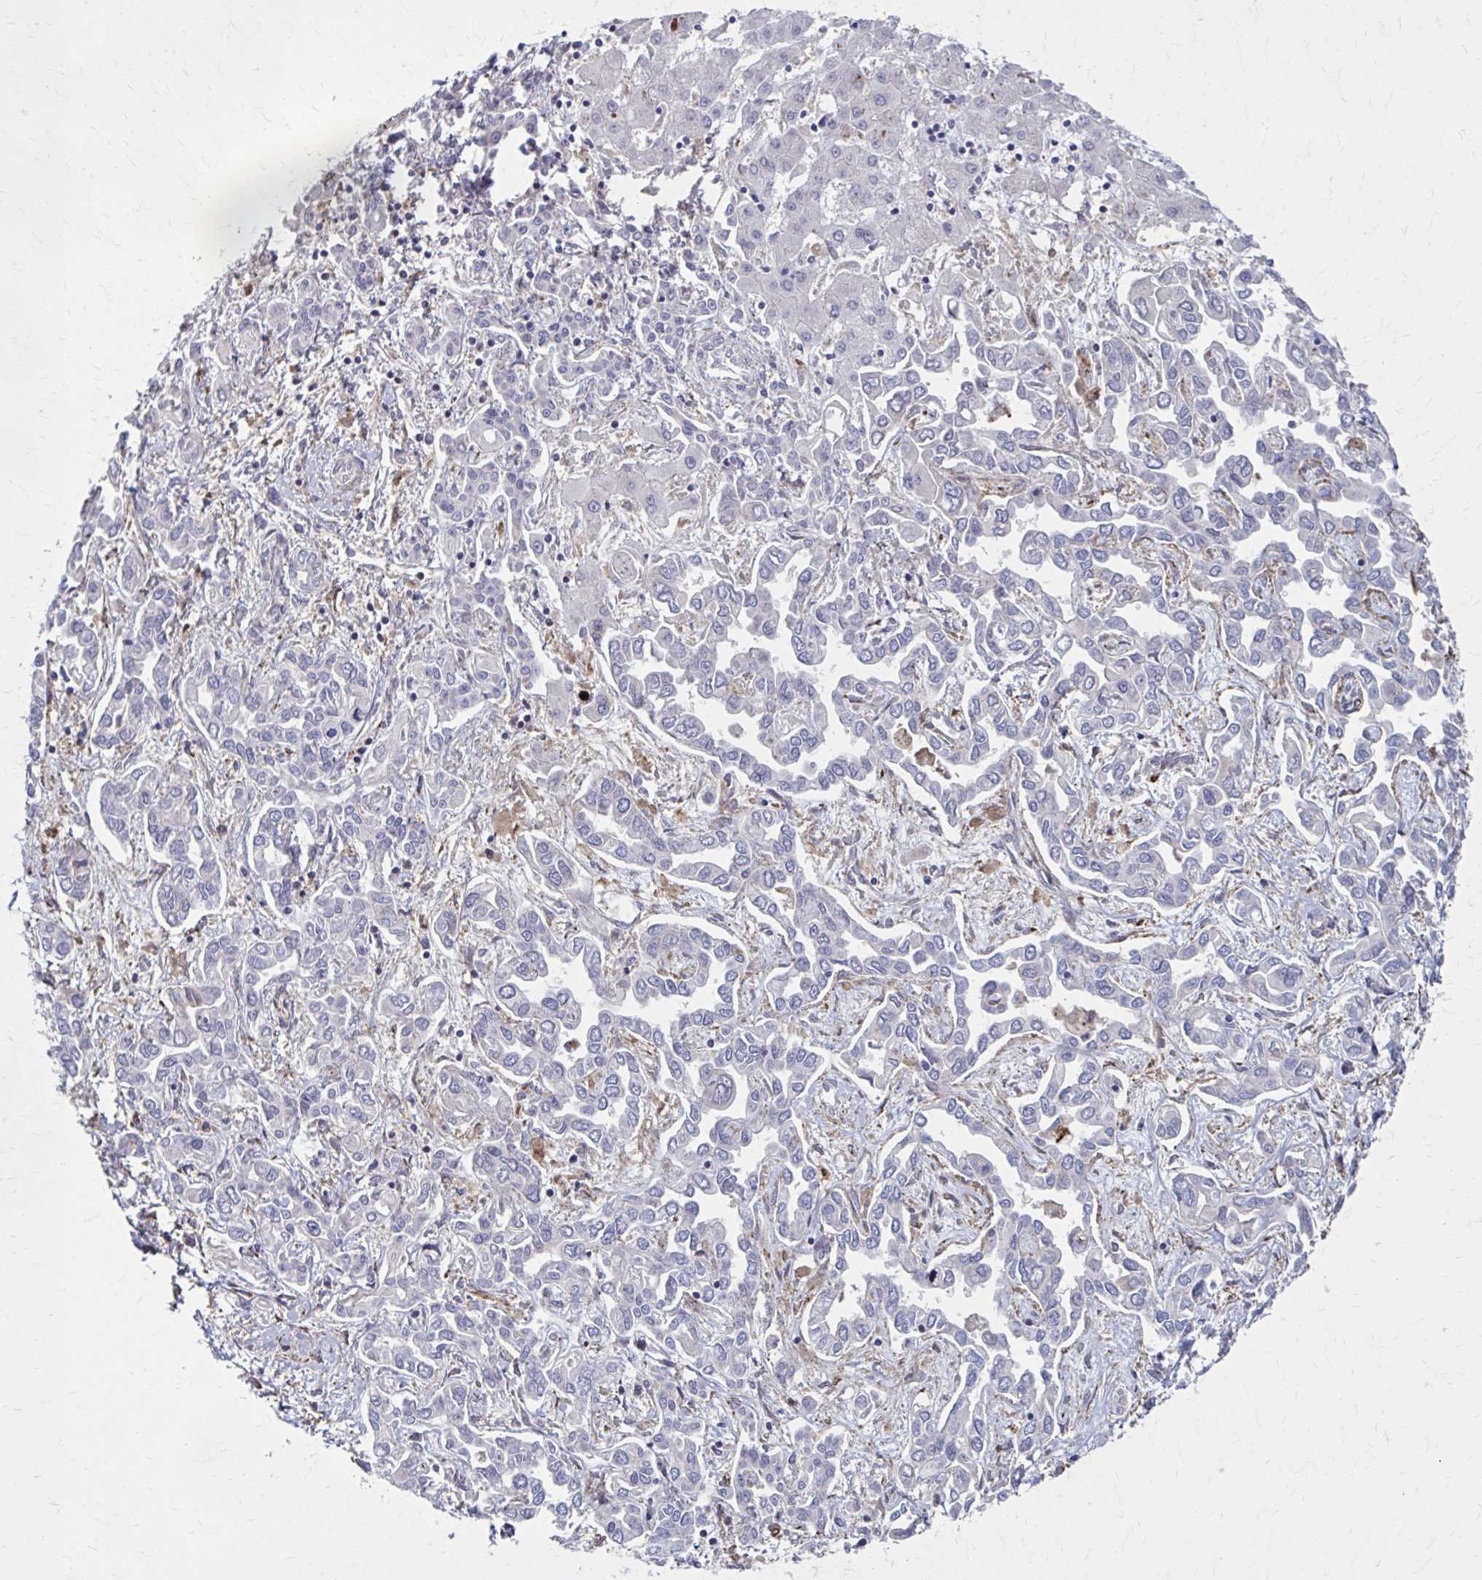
{"staining": {"intensity": "negative", "quantity": "none", "location": "none"}, "tissue": "liver cancer", "cell_type": "Tumor cells", "image_type": "cancer", "snomed": [{"axis": "morphology", "description": "Cholangiocarcinoma"}, {"axis": "topography", "description": "Liver"}], "caption": "Immunohistochemistry (IHC) of human liver cancer (cholangiocarcinoma) shows no staining in tumor cells.", "gene": "MMP14", "patient": {"sex": "female", "age": 64}}